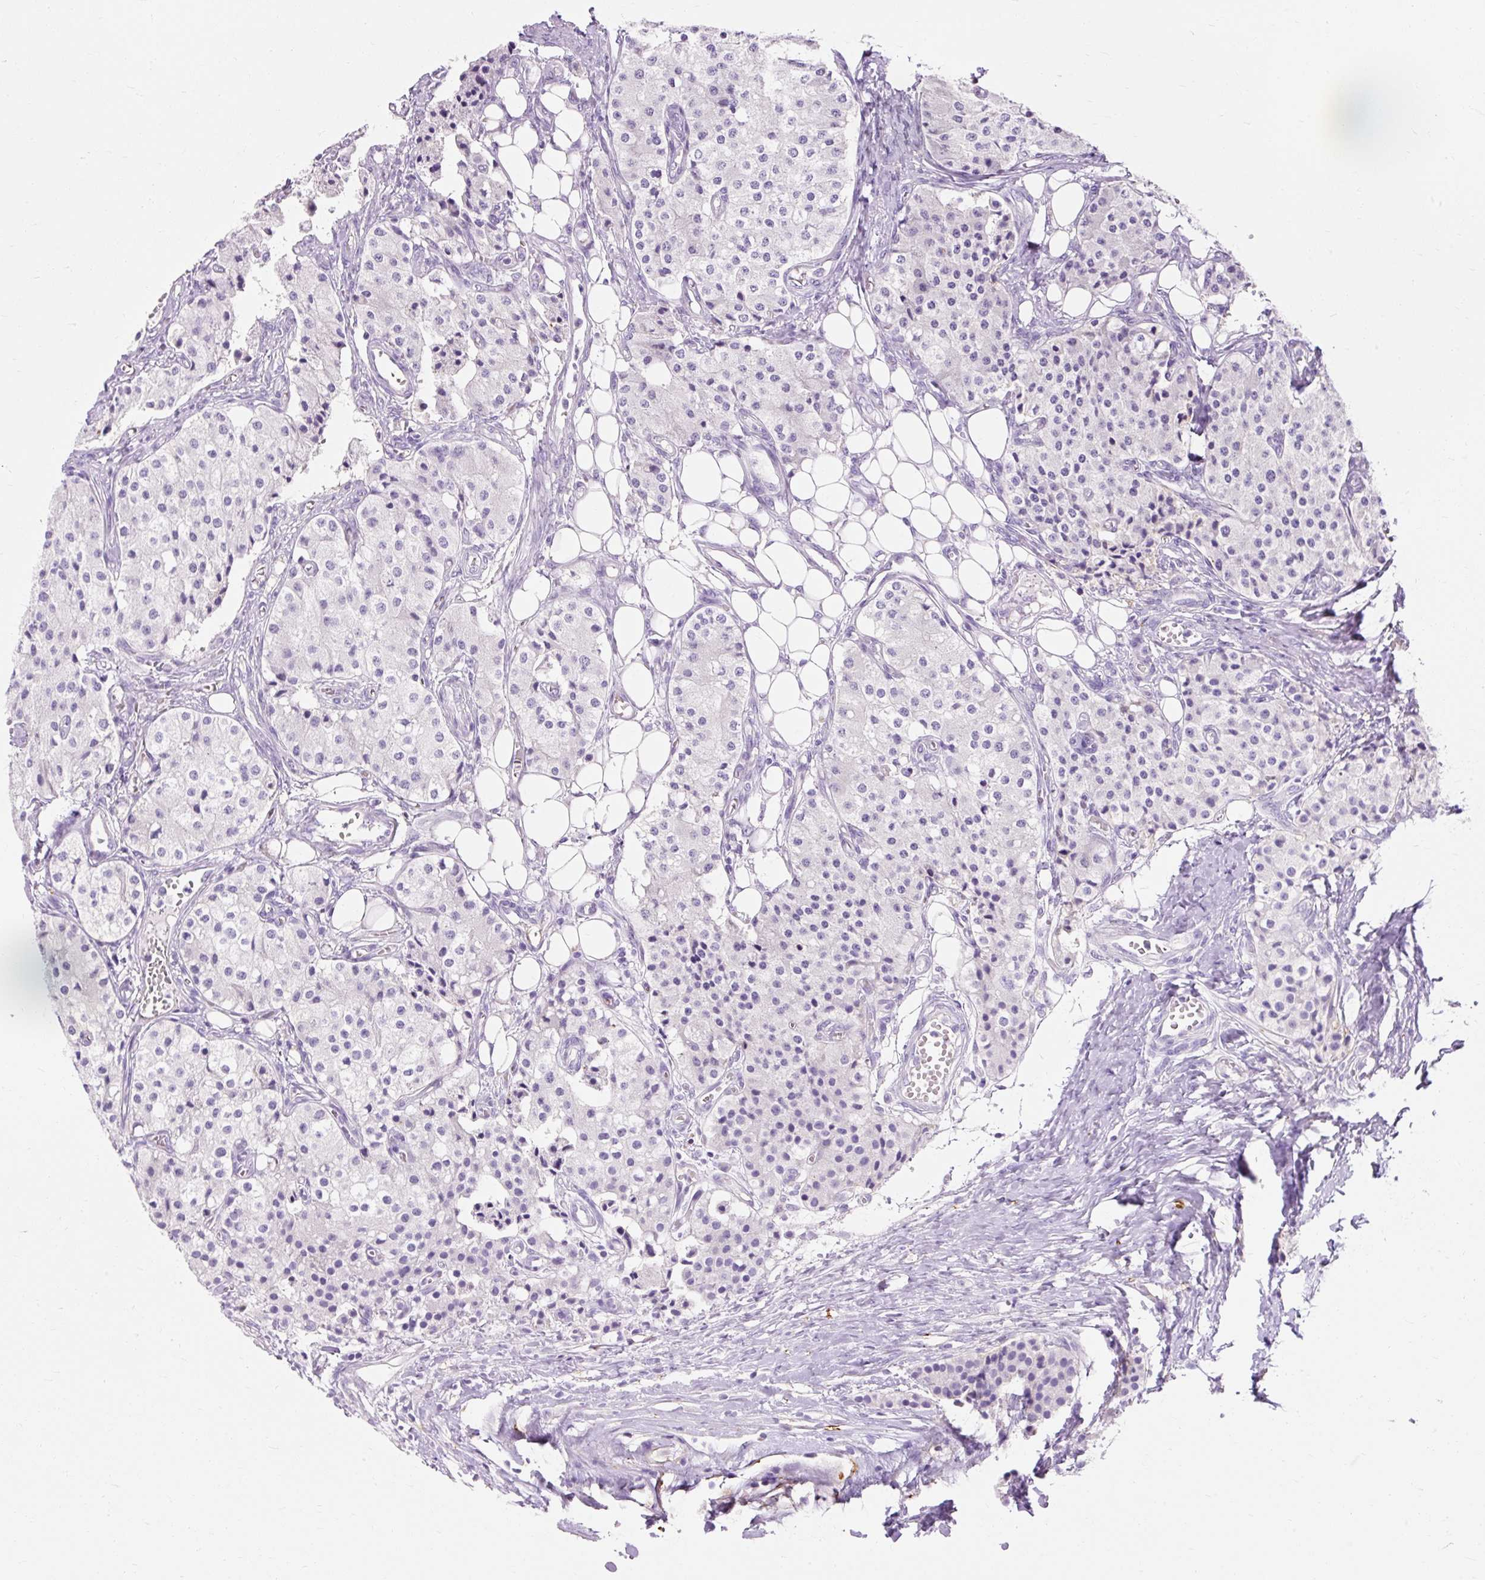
{"staining": {"intensity": "negative", "quantity": "none", "location": "none"}, "tissue": "carcinoid", "cell_type": "Tumor cells", "image_type": "cancer", "snomed": [{"axis": "morphology", "description": "Carcinoid, malignant, NOS"}, {"axis": "topography", "description": "Colon"}], "caption": "Immunohistochemistry (IHC) micrograph of malignant carcinoid stained for a protein (brown), which demonstrates no expression in tumor cells.", "gene": "CLDN25", "patient": {"sex": "female", "age": 52}}